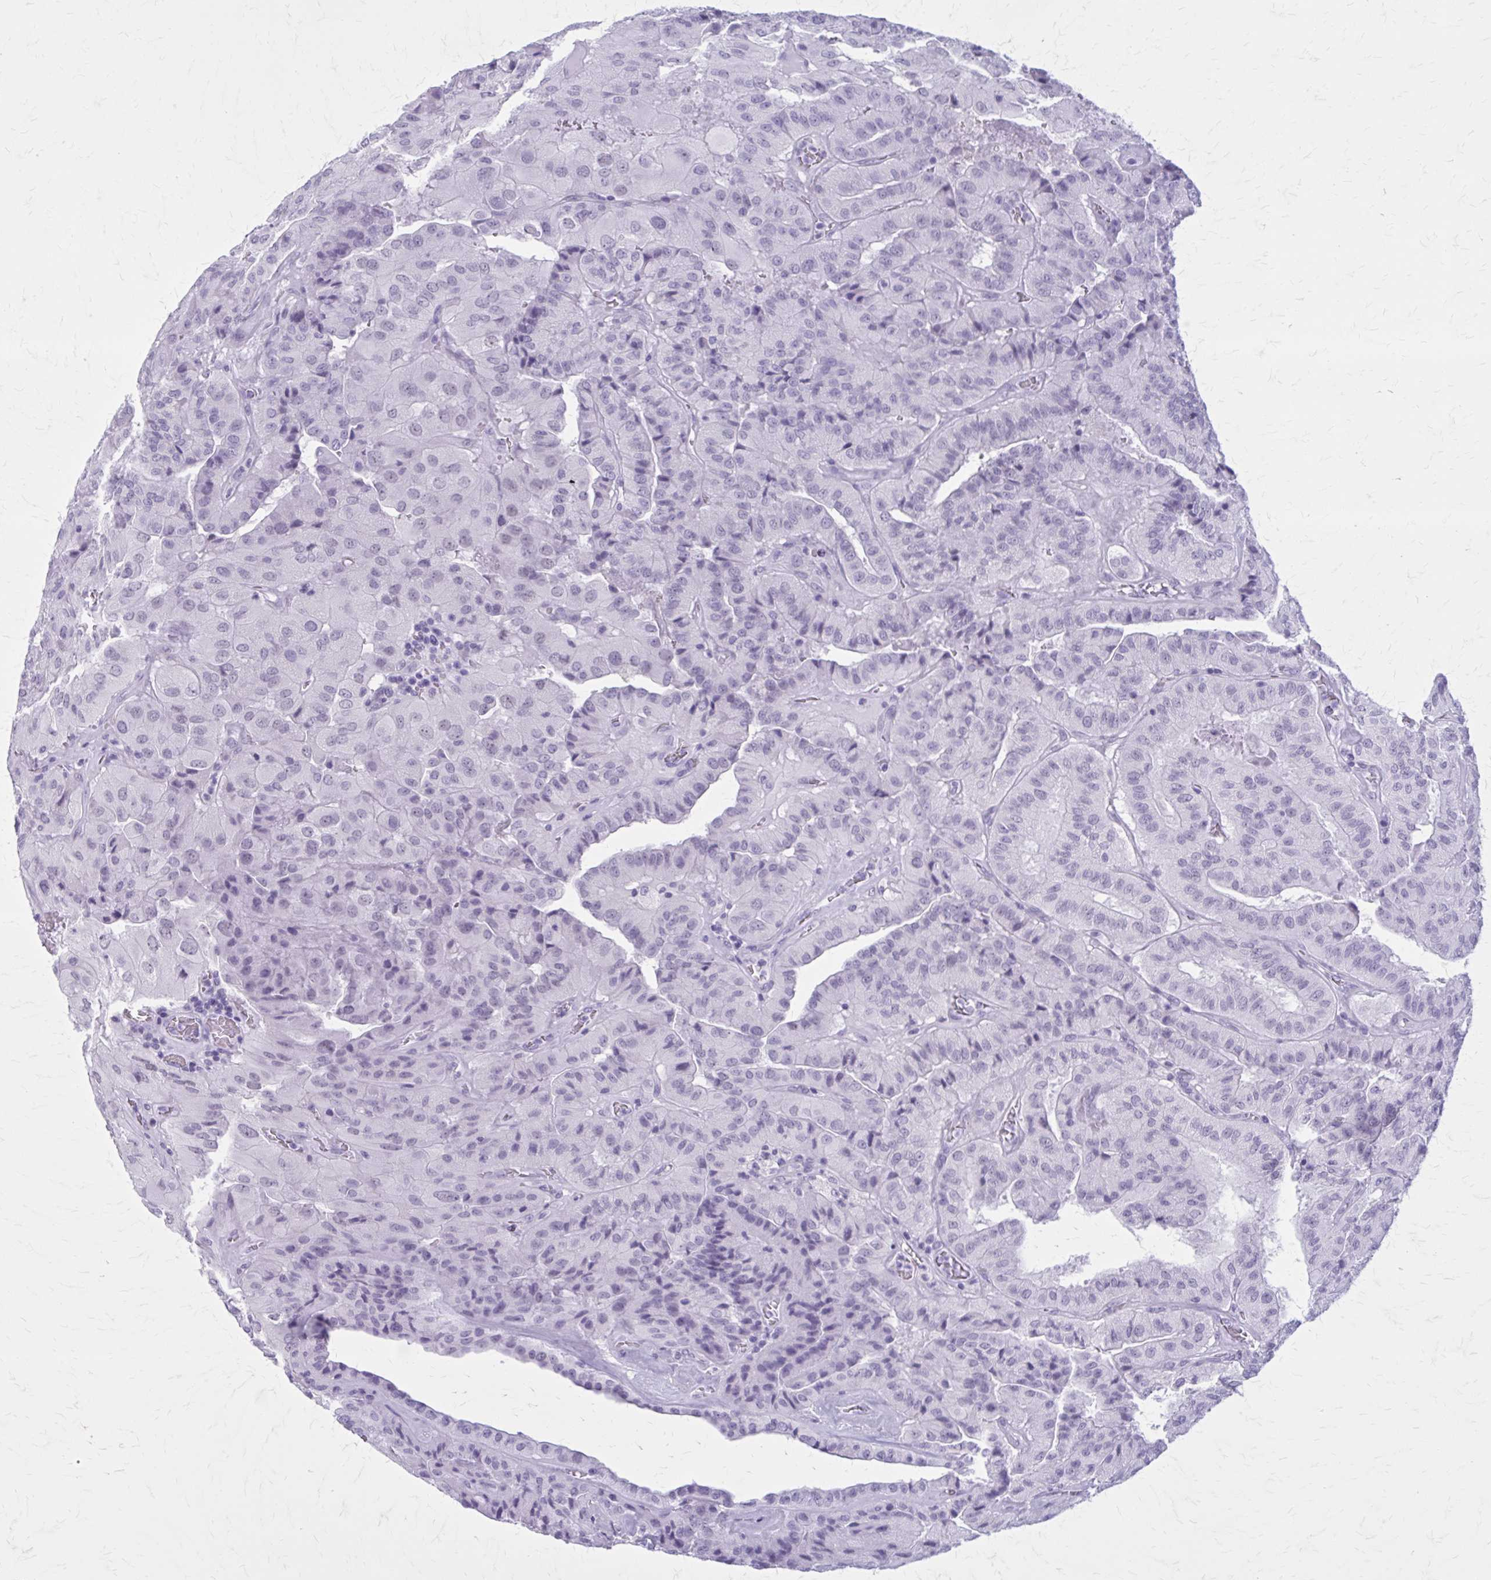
{"staining": {"intensity": "negative", "quantity": "none", "location": "none"}, "tissue": "thyroid cancer", "cell_type": "Tumor cells", "image_type": "cancer", "snomed": [{"axis": "morphology", "description": "Normal tissue, NOS"}, {"axis": "morphology", "description": "Papillary adenocarcinoma, NOS"}, {"axis": "topography", "description": "Thyroid gland"}], "caption": "IHC photomicrograph of human thyroid cancer stained for a protein (brown), which reveals no expression in tumor cells.", "gene": "GAD1", "patient": {"sex": "female", "age": 59}}